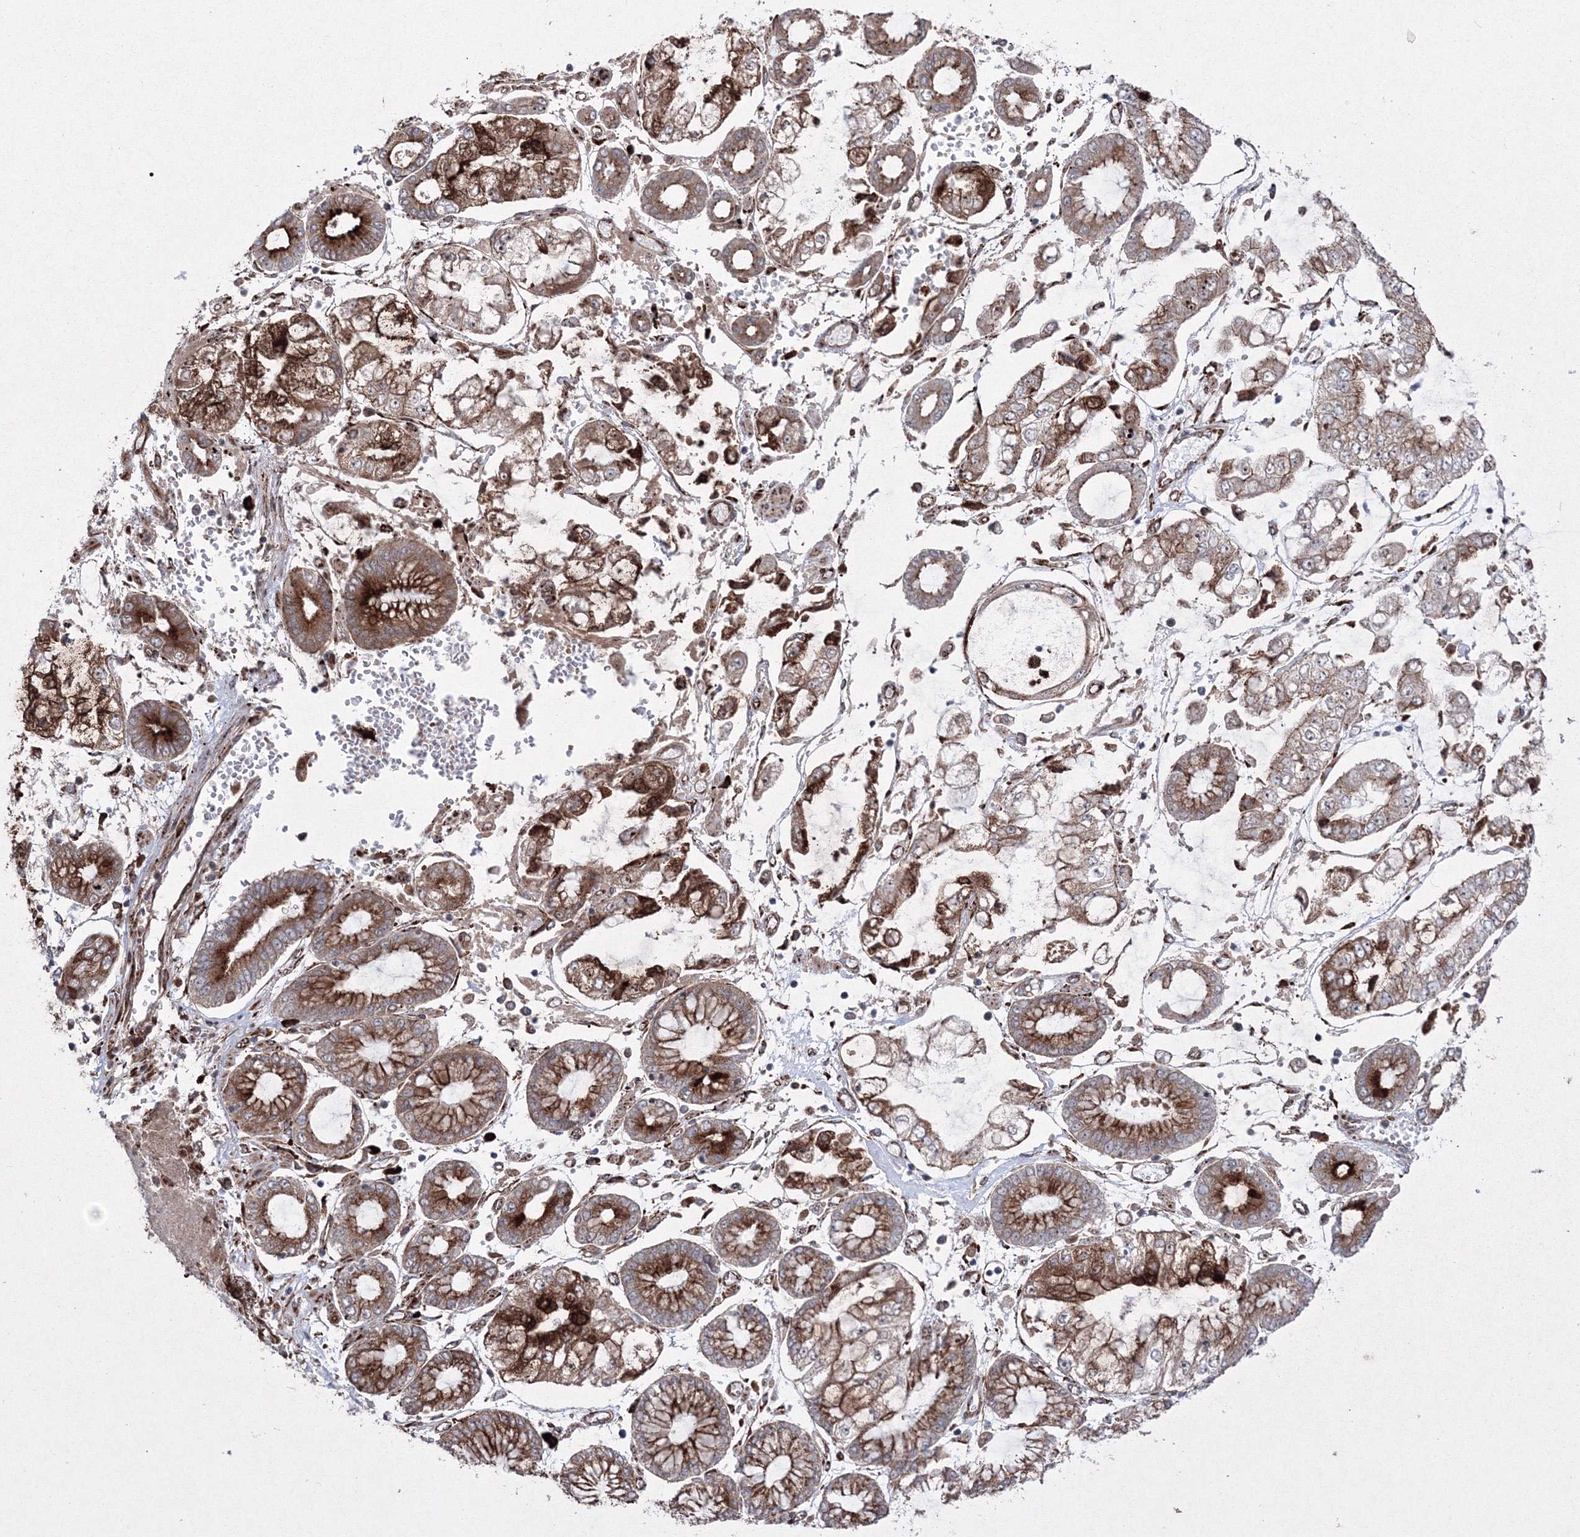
{"staining": {"intensity": "moderate", "quantity": ">75%", "location": "cytoplasmic/membranous"}, "tissue": "stomach cancer", "cell_type": "Tumor cells", "image_type": "cancer", "snomed": [{"axis": "morphology", "description": "Adenocarcinoma, NOS"}, {"axis": "topography", "description": "Stomach"}], "caption": "Protein staining by immunohistochemistry reveals moderate cytoplasmic/membranous positivity in about >75% of tumor cells in stomach adenocarcinoma.", "gene": "EFCAB12", "patient": {"sex": "male", "age": 76}}